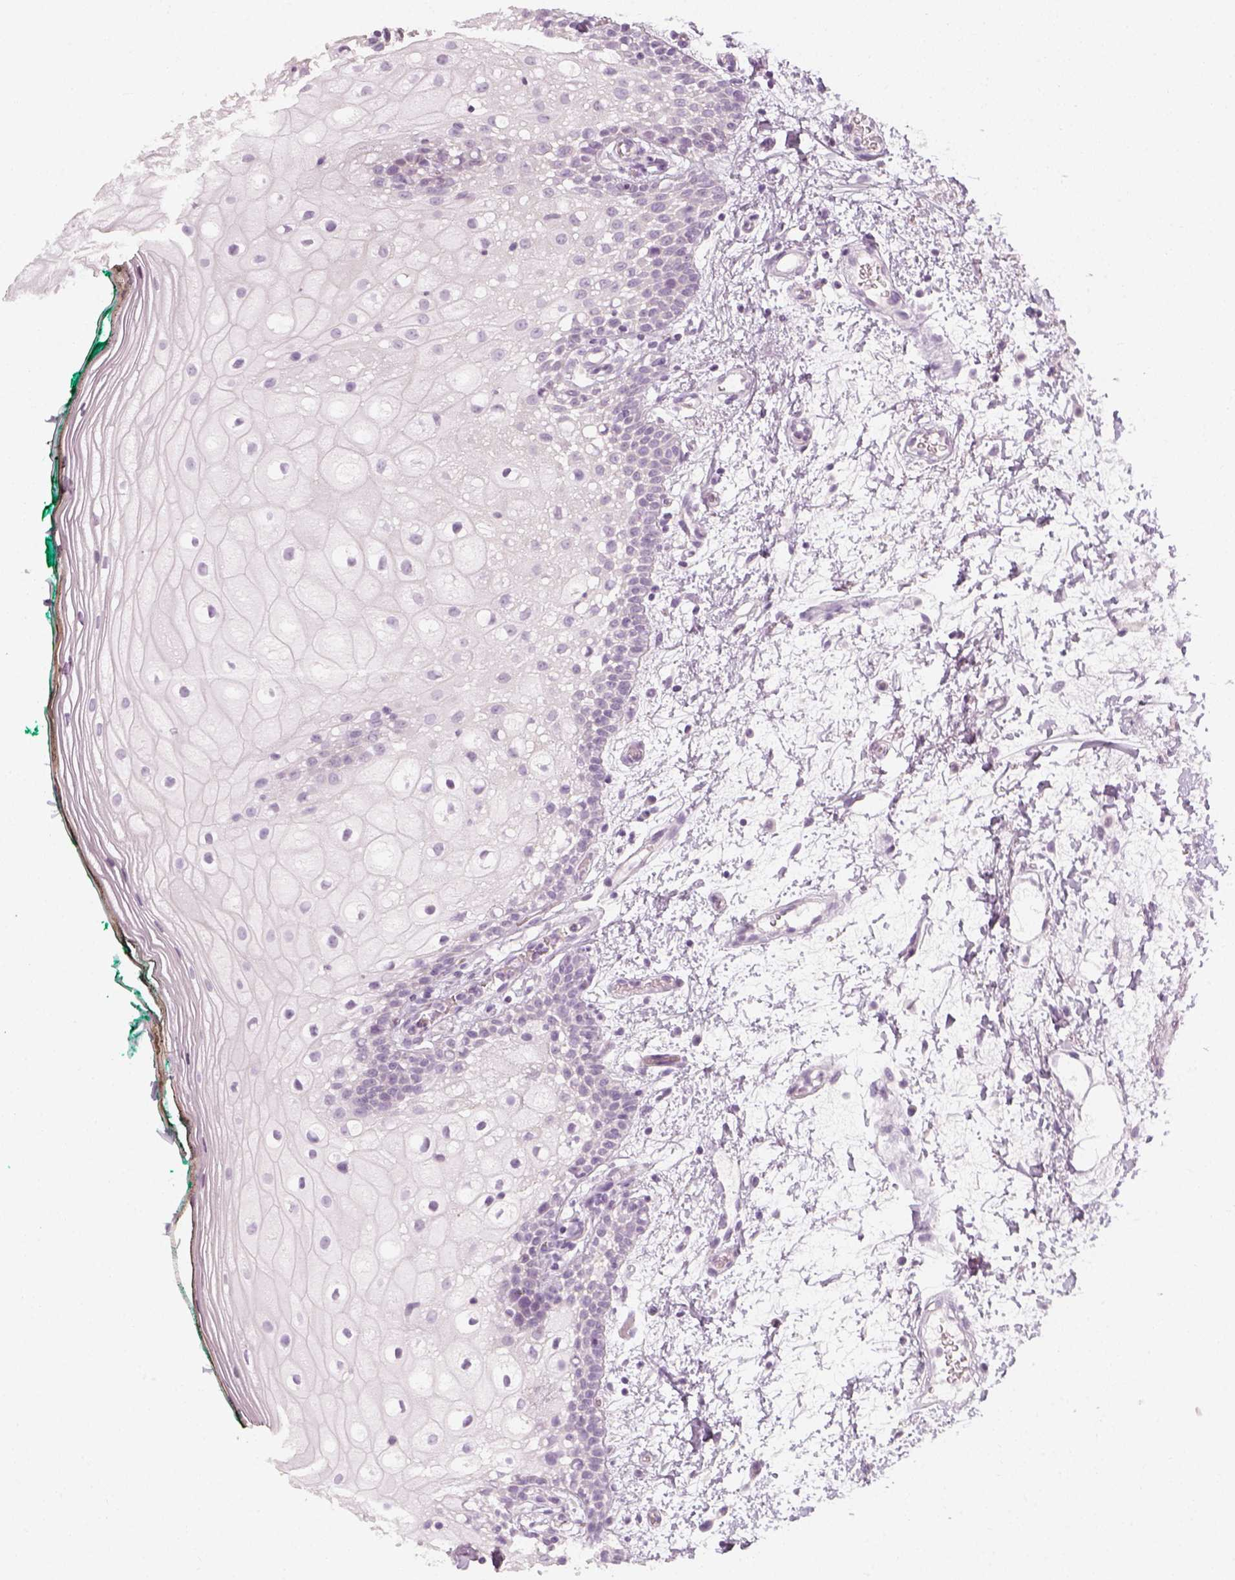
{"staining": {"intensity": "negative", "quantity": "none", "location": "none"}, "tissue": "oral mucosa", "cell_type": "Squamous epithelial cells", "image_type": "normal", "snomed": [{"axis": "morphology", "description": "Normal tissue, NOS"}, {"axis": "topography", "description": "Oral tissue"}], "caption": "IHC photomicrograph of benign human oral mucosa stained for a protein (brown), which demonstrates no positivity in squamous epithelial cells.", "gene": "PRAME", "patient": {"sex": "female", "age": 83}}